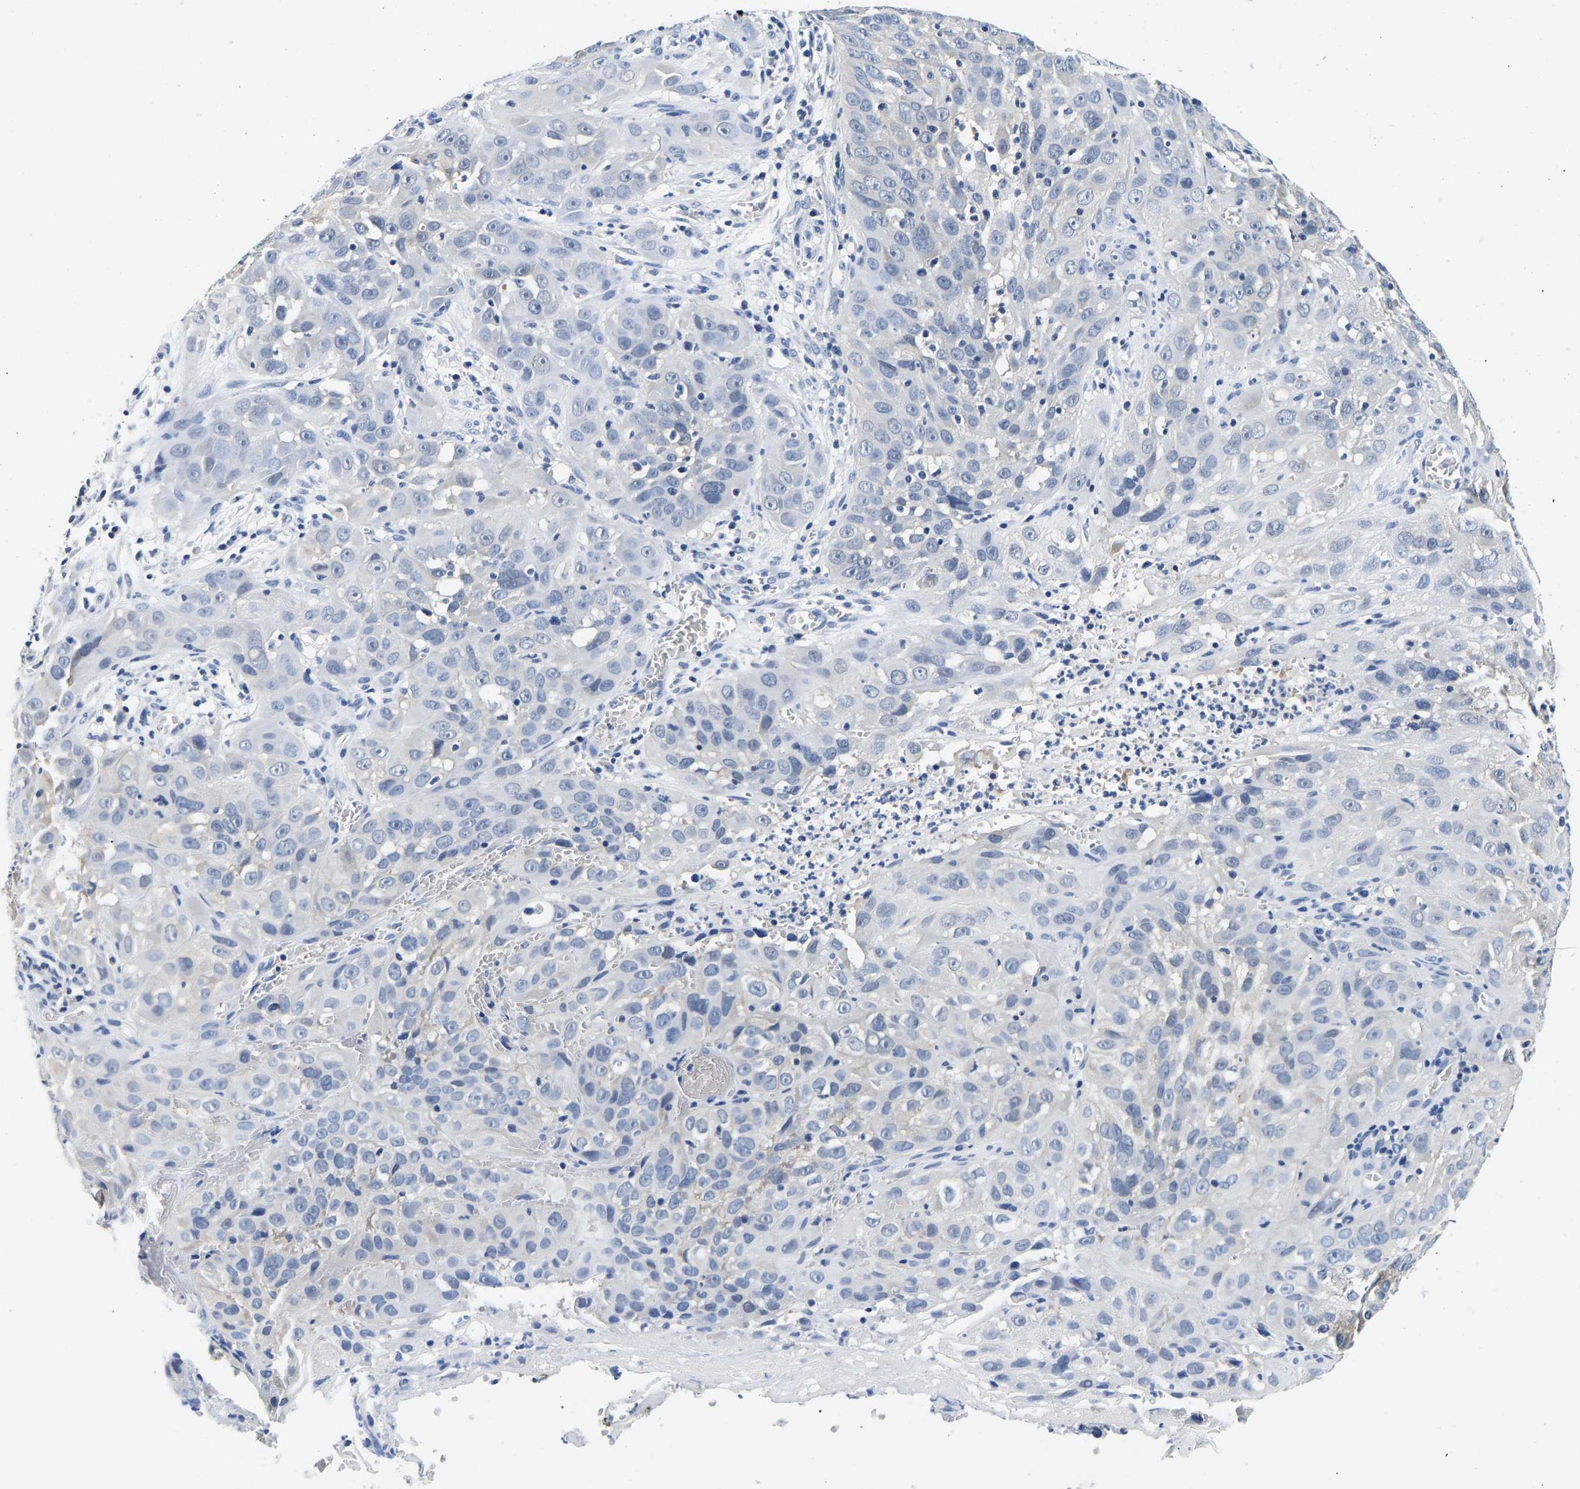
{"staining": {"intensity": "negative", "quantity": "none", "location": "none"}, "tissue": "cervical cancer", "cell_type": "Tumor cells", "image_type": "cancer", "snomed": [{"axis": "morphology", "description": "Squamous cell carcinoma, NOS"}, {"axis": "topography", "description": "Cervix"}], "caption": "Tumor cells show no significant expression in cervical cancer. (DAB (3,3'-diaminobenzidine) immunohistochemistry (IHC), high magnification).", "gene": "UCHL3", "patient": {"sex": "female", "age": 32}}